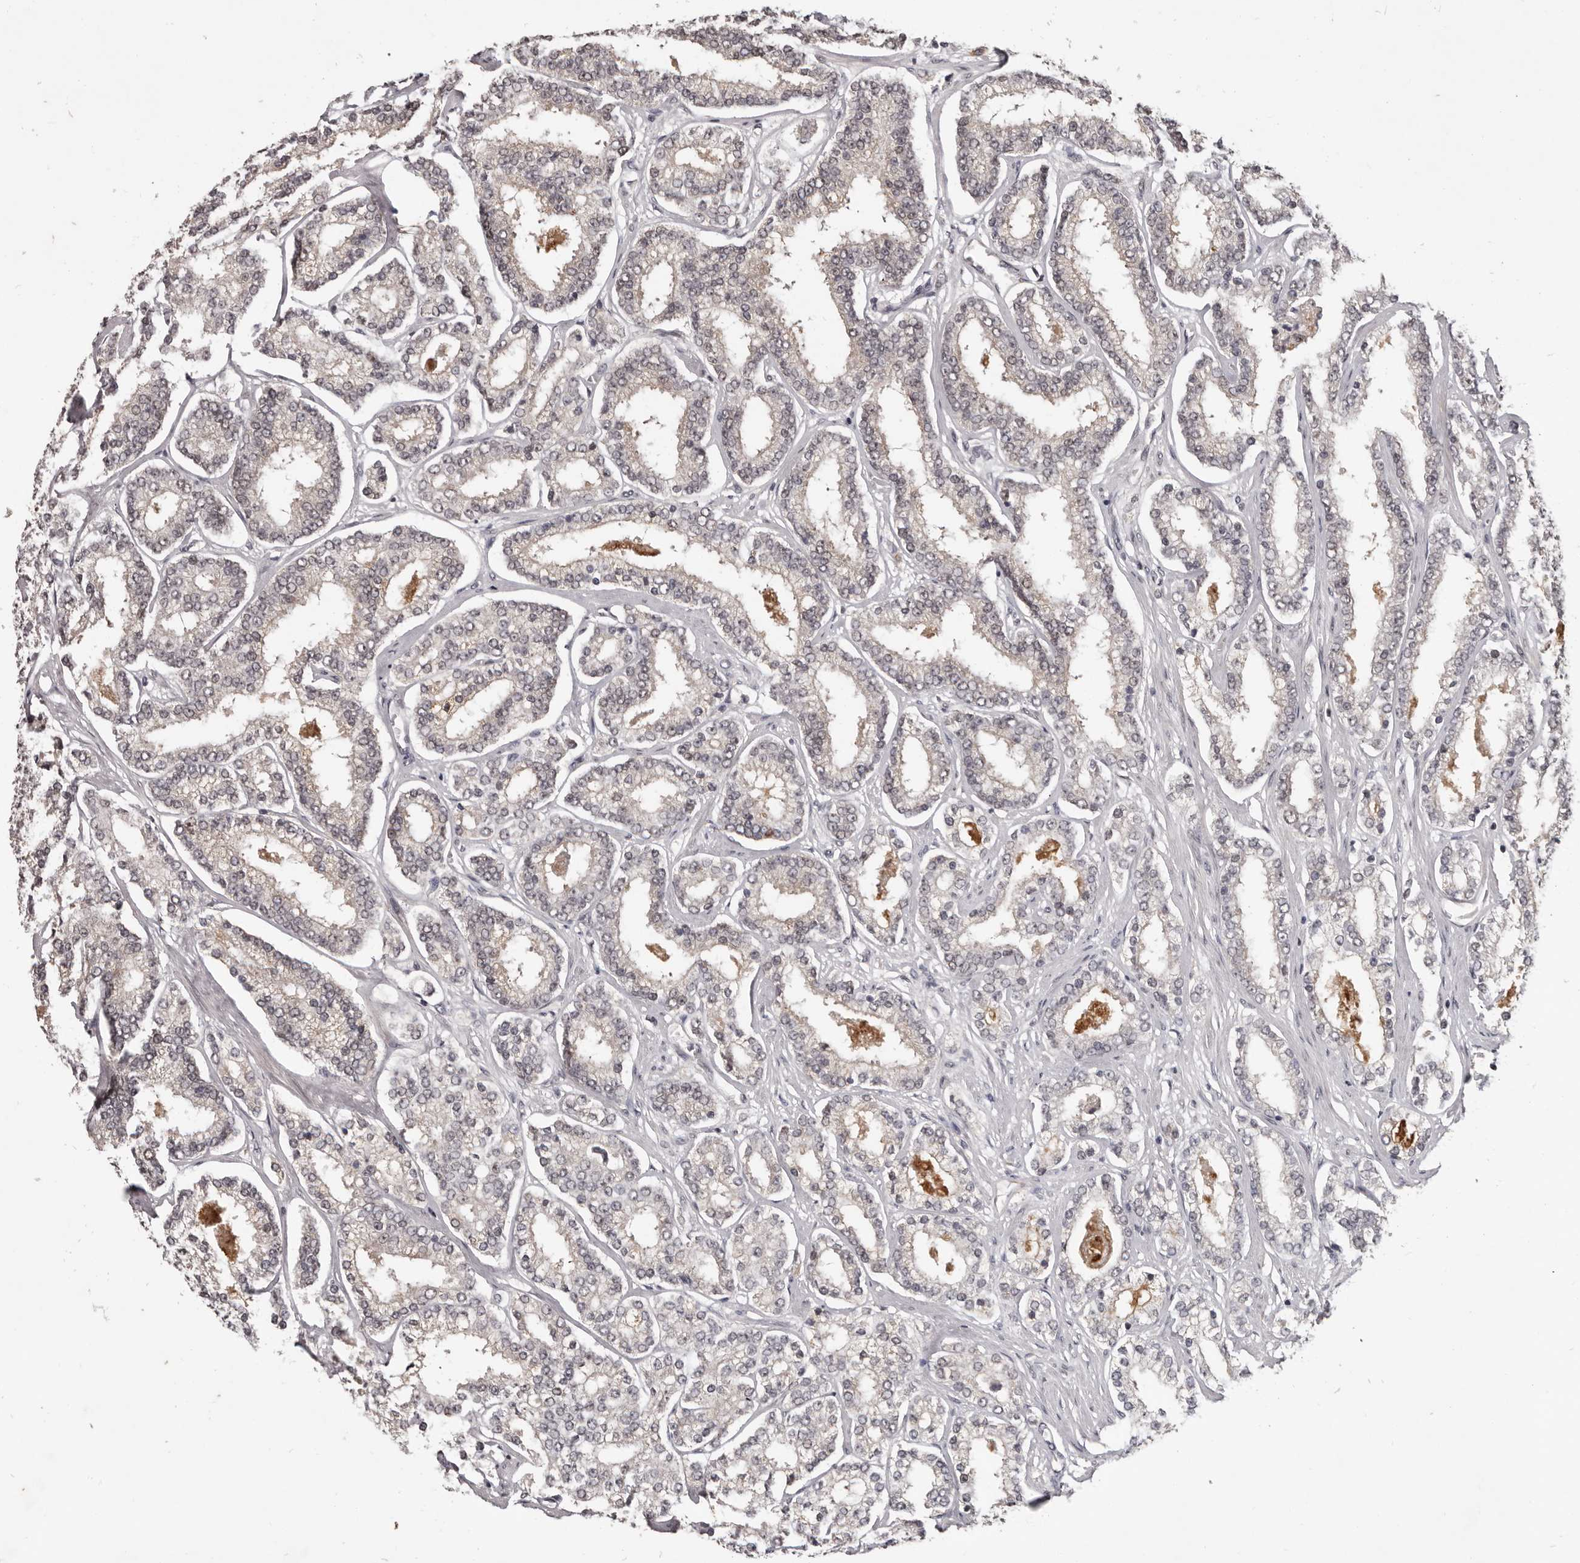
{"staining": {"intensity": "negative", "quantity": "none", "location": "none"}, "tissue": "prostate cancer", "cell_type": "Tumor cells", "image_type": "cancer", "snomed": [{"axis": "morphology", "description": "Normal tissue, NOS"}, {"axis": "morphology", "description": "Adenocarcinoma, High grade"}, {"axis": "topography", "description": "Prostate"}], "caption": "High magnification brightfield microscopy of prostate cancer stained with DAB (brown) and counterstained with hematoxylin (blue): tumor cells show no significant positivity.", "gene": "TBX5", "patient": {"sex": "male", "age": 83}}